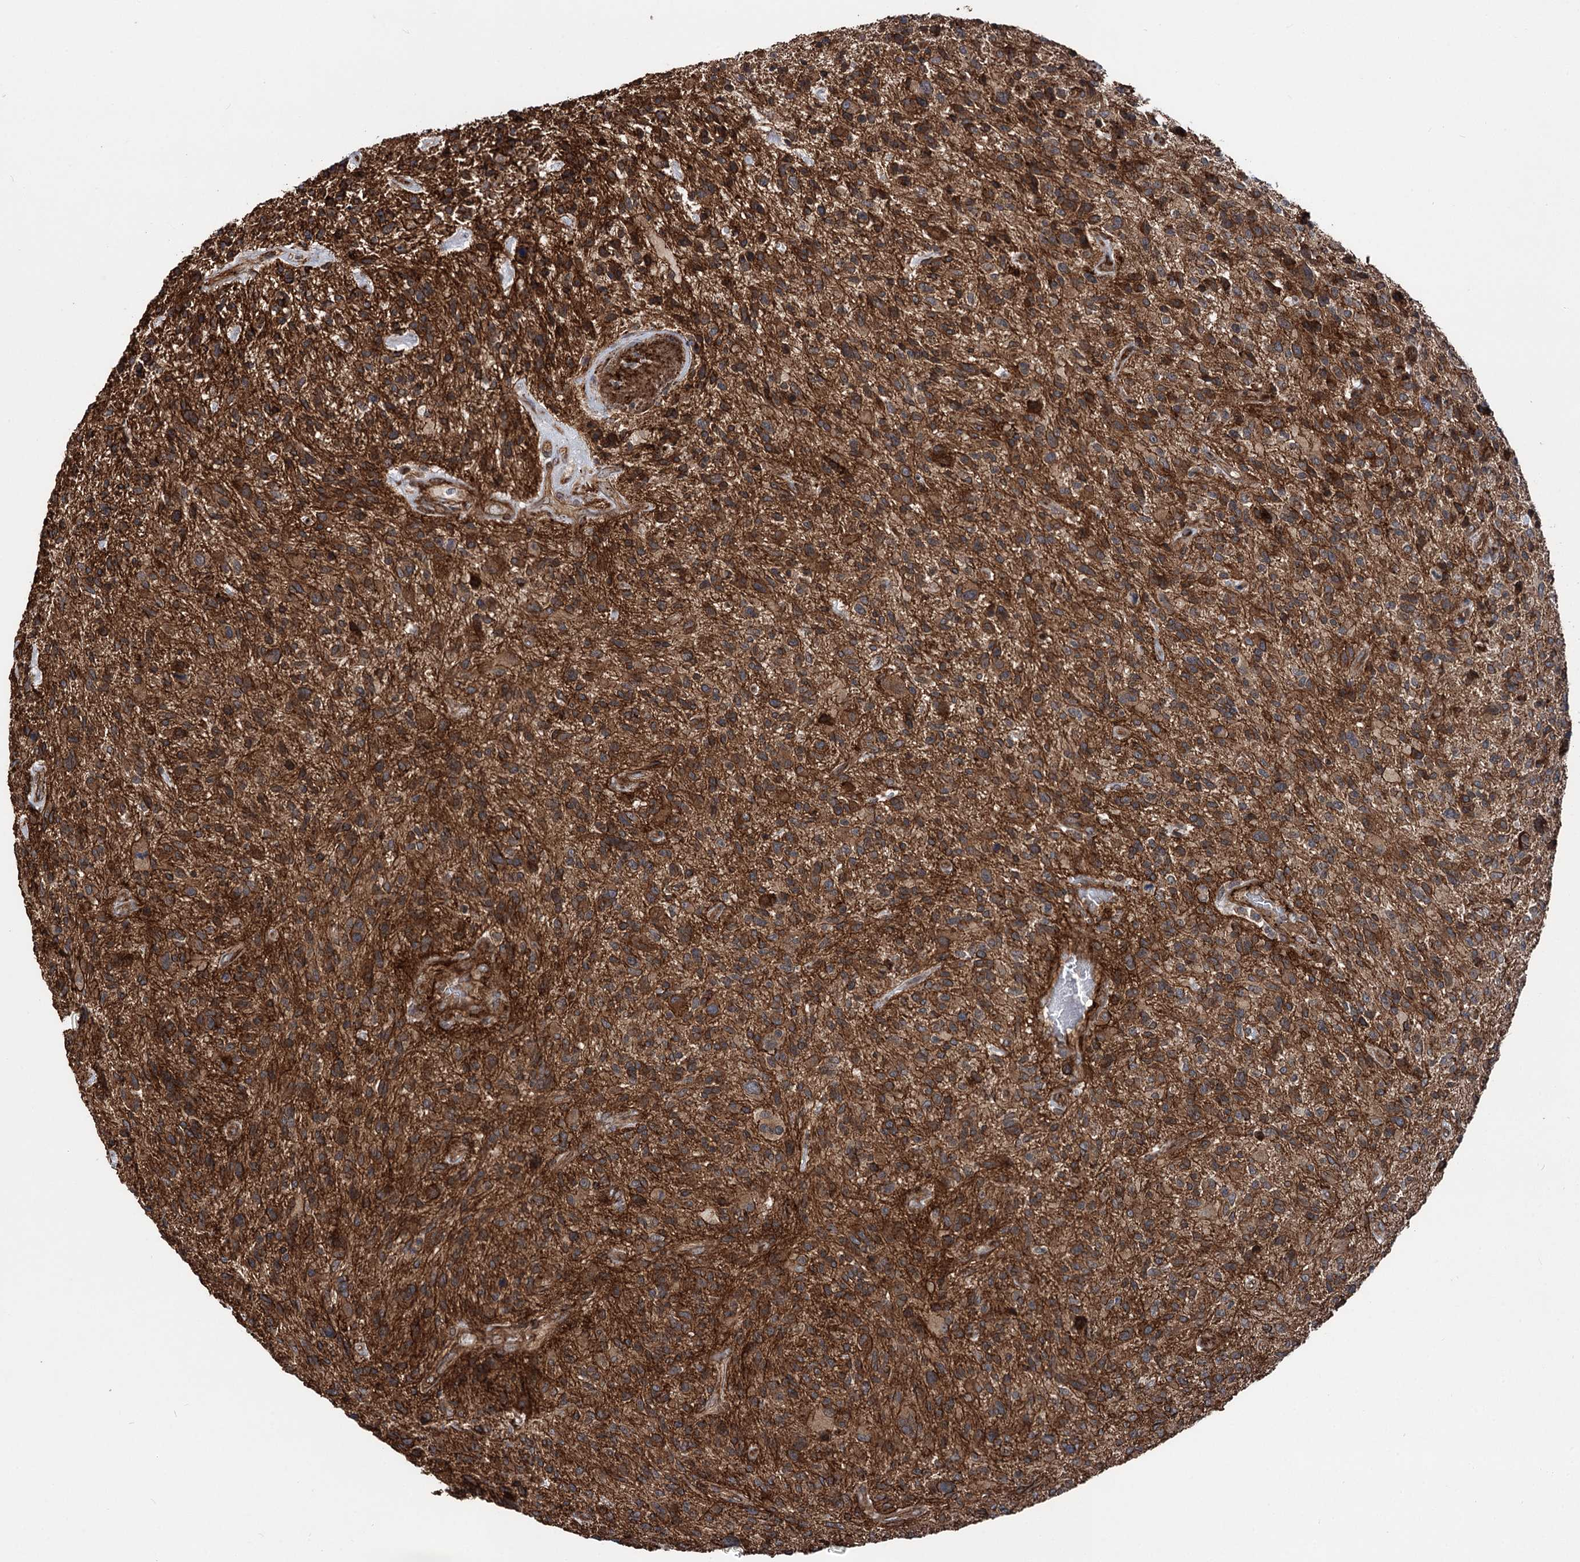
{"staining": {"intensity": "moderate", "quantity": ">75%", "location": "cytoplasmic/membranous"}, "tissue": "glioma", "cell_type": "Tumor cells", "image_type": "cancer", "snomed": [{"axis": "morphology", "description": "Glioma, malignant, High grade"}, {"axis": "topography", "description": "Brain"}], "caption": "This is an image of immunohistochemistry (IHC) staining of glioma, which shows moderate staining in the cytoplasmic/membranous of tumor cells.", "gene": "ITFG2", "patient": {"sex": "male", "age": 47}}